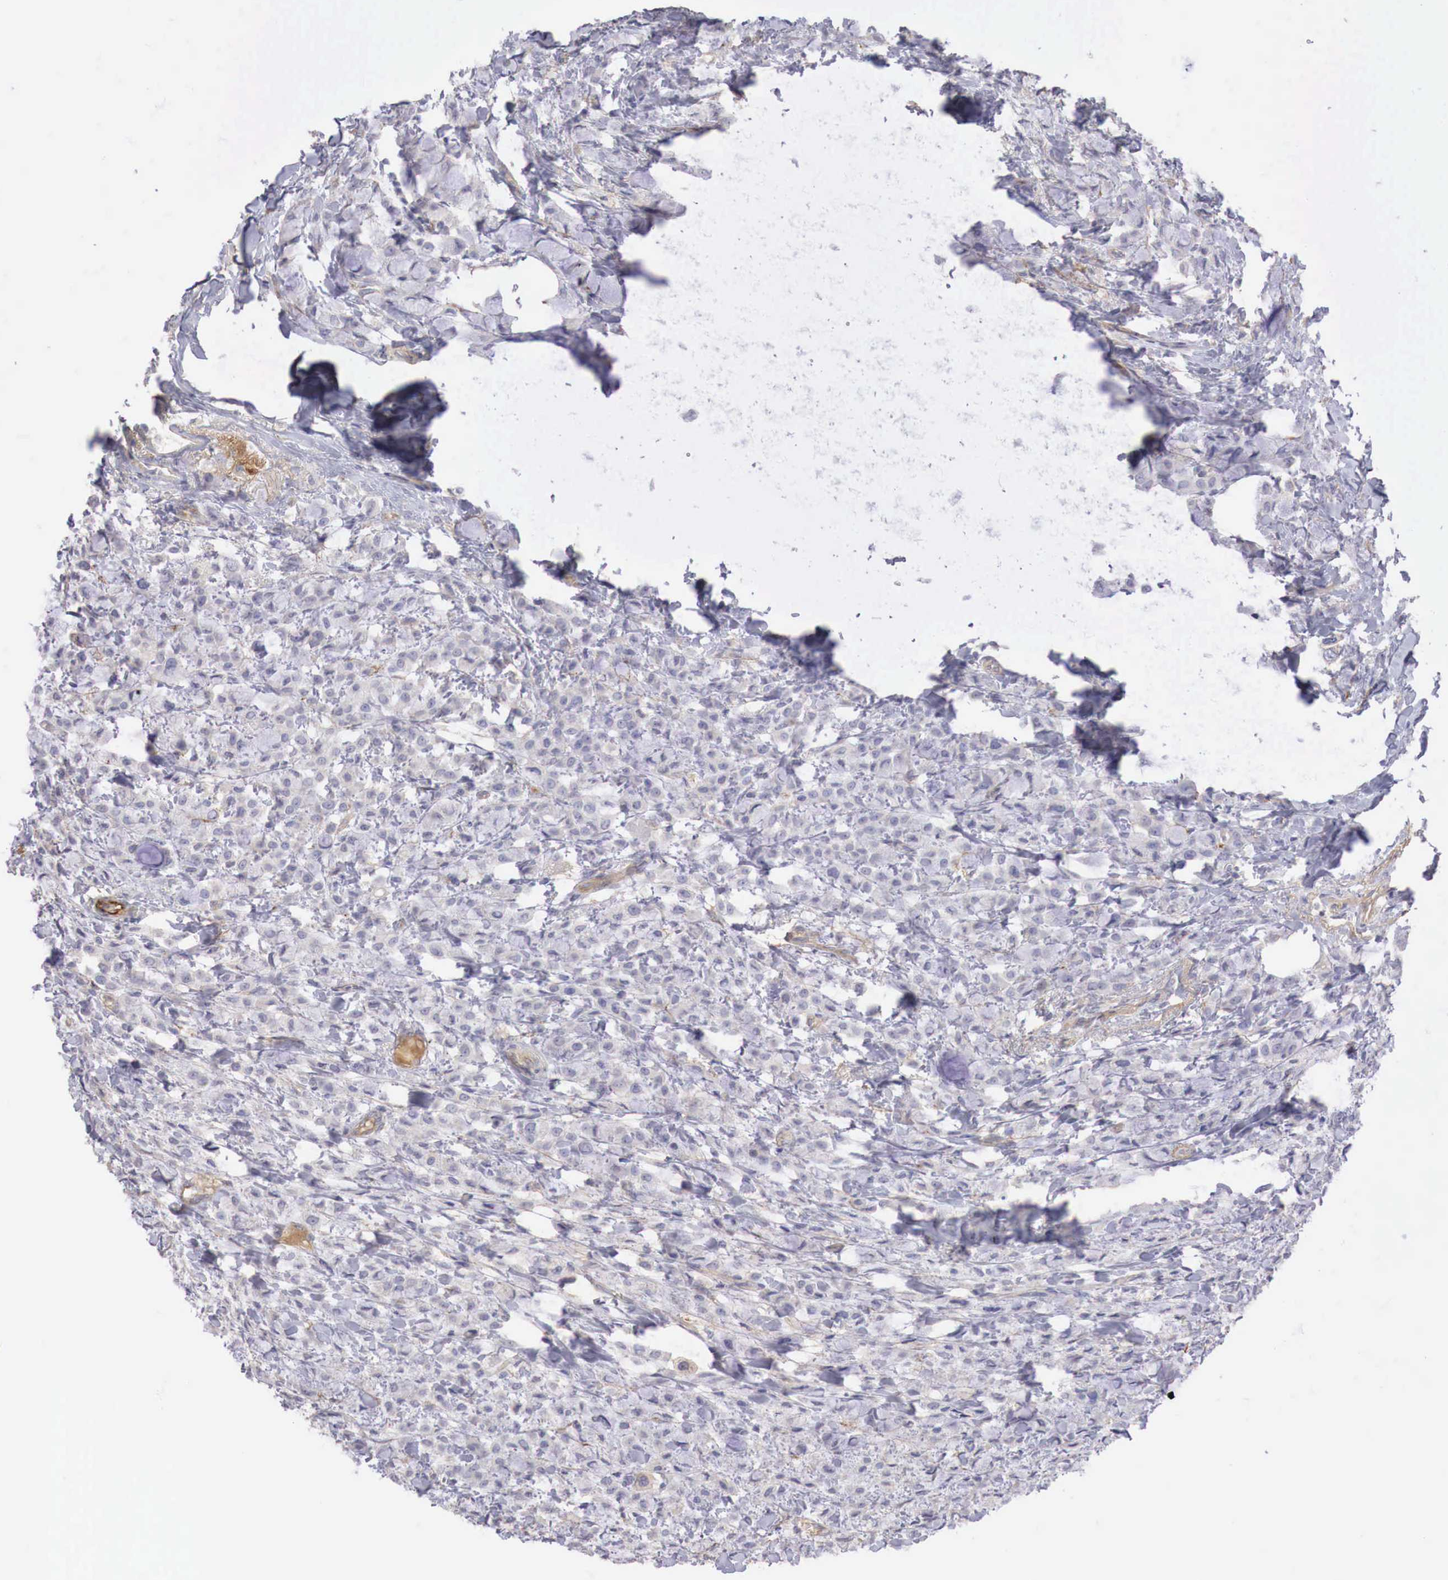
{"staining": {"intensity": "weak", "quantity": "25%-75%", "location": "cytoplasmic/membranous"}, "tissue": "breast cancer", "cell_type": "Tumor cells", "image_type": "cancer", "snomed": [{"axis": "morphology", "description": "Lobular carcinoma"}, {"axis": "topography", "description": "Breast"}], "caption": "Brown immunohistochemical staining in breast cancer (lobular carcinoma) shows weak cytoplasmic/membranous positivity in approximately 25%-75% of tumor cells. (DAB (3,3'-diaminobenzidine) = brown stain, brightfield microscopy at high magnification).", "gene": "KLHDC7B", "patient": {"sex": "female", "age": 85}}